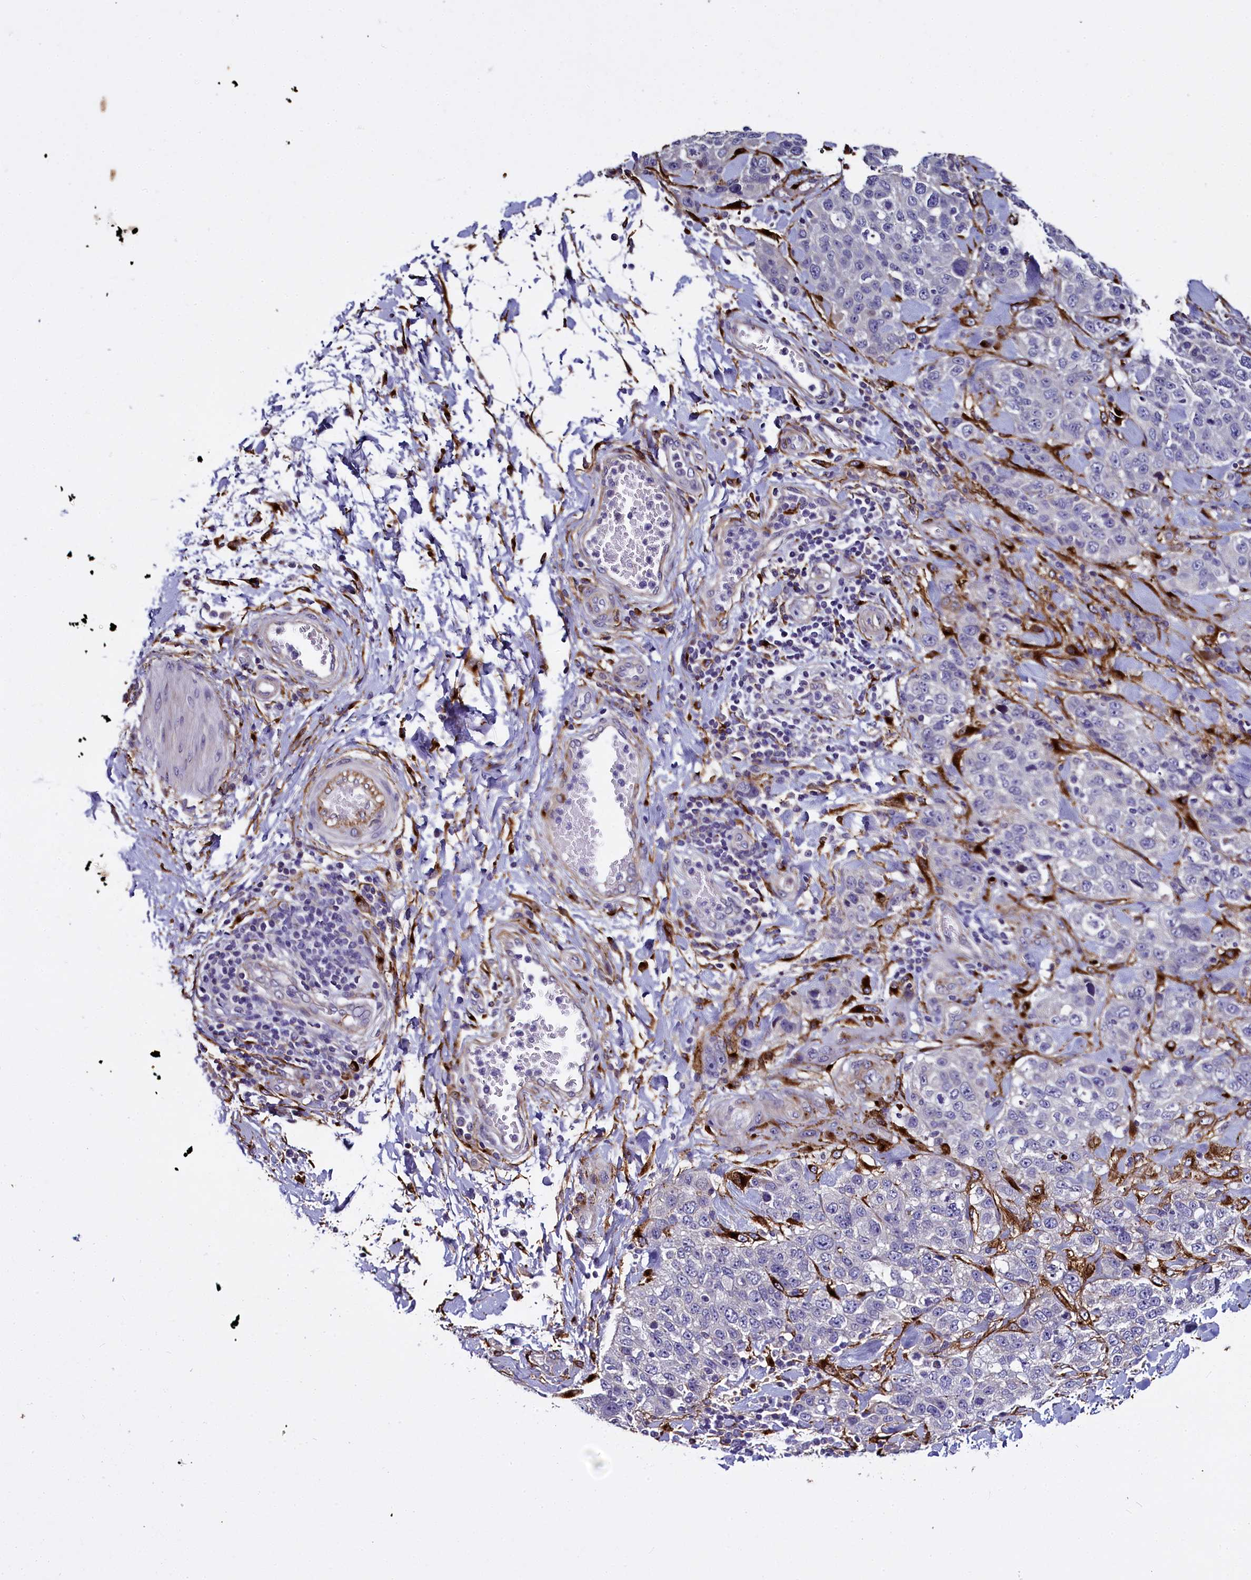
{"staining": {"intensity": "negative", "quantity": "none", "location": "none"}, "tissue": "stomach cancer", "cell_type": "Tumor cells", "image_type": "cancer", "snomed": [{"axis": "morphology", "description": "Adenocarcinoma, NOS"}, {"axis": "topography", "description": "Stomach"}], "caption": "DAB immunohistochemical staining of human adenocarcinoma (stomach) exhibits no significant positivity in tumor cells. Nuclei are stained in blue.", "gene": "MRC2", "patient": {"sex": "male", "age": 48}}